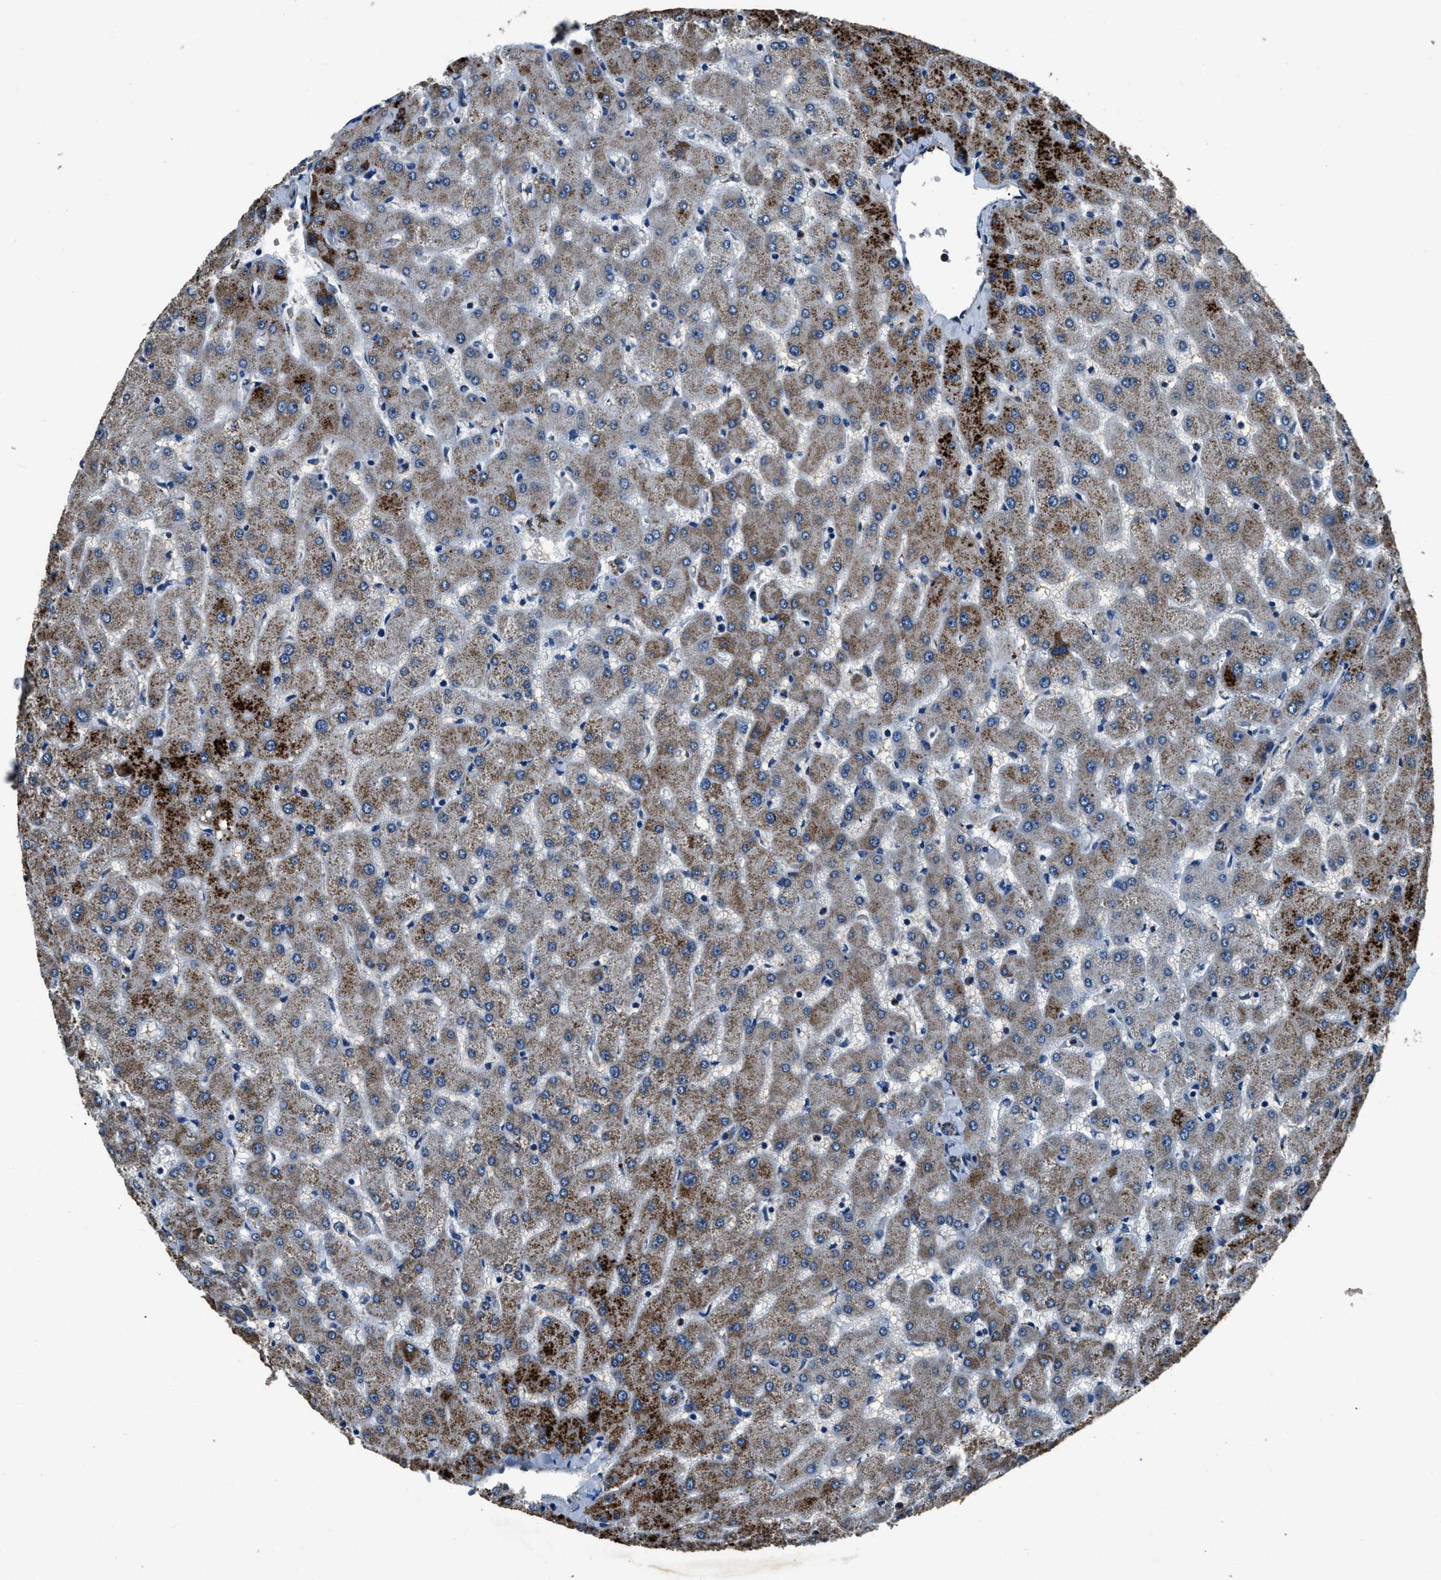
{"staining": {"intensity": "moderate", "quantity": "25%-75%", "location": "cytoplasmic/membranous"}, "tissue": "liver", "cell_type": "Cholangiocytes", "image_type": "normal", "snomed": [{"axis": "morphology", "description": "Normal tissue, NOS"}, {"axis": "topography", "description": "Liver"}], "caption": "A brown stain shows moderate cytoplasmic/membranous positivity of a protein in cholangiocytes of benign human liver.", "gene": "OGDH", "patient": {"sex": "female", "age": 63}}